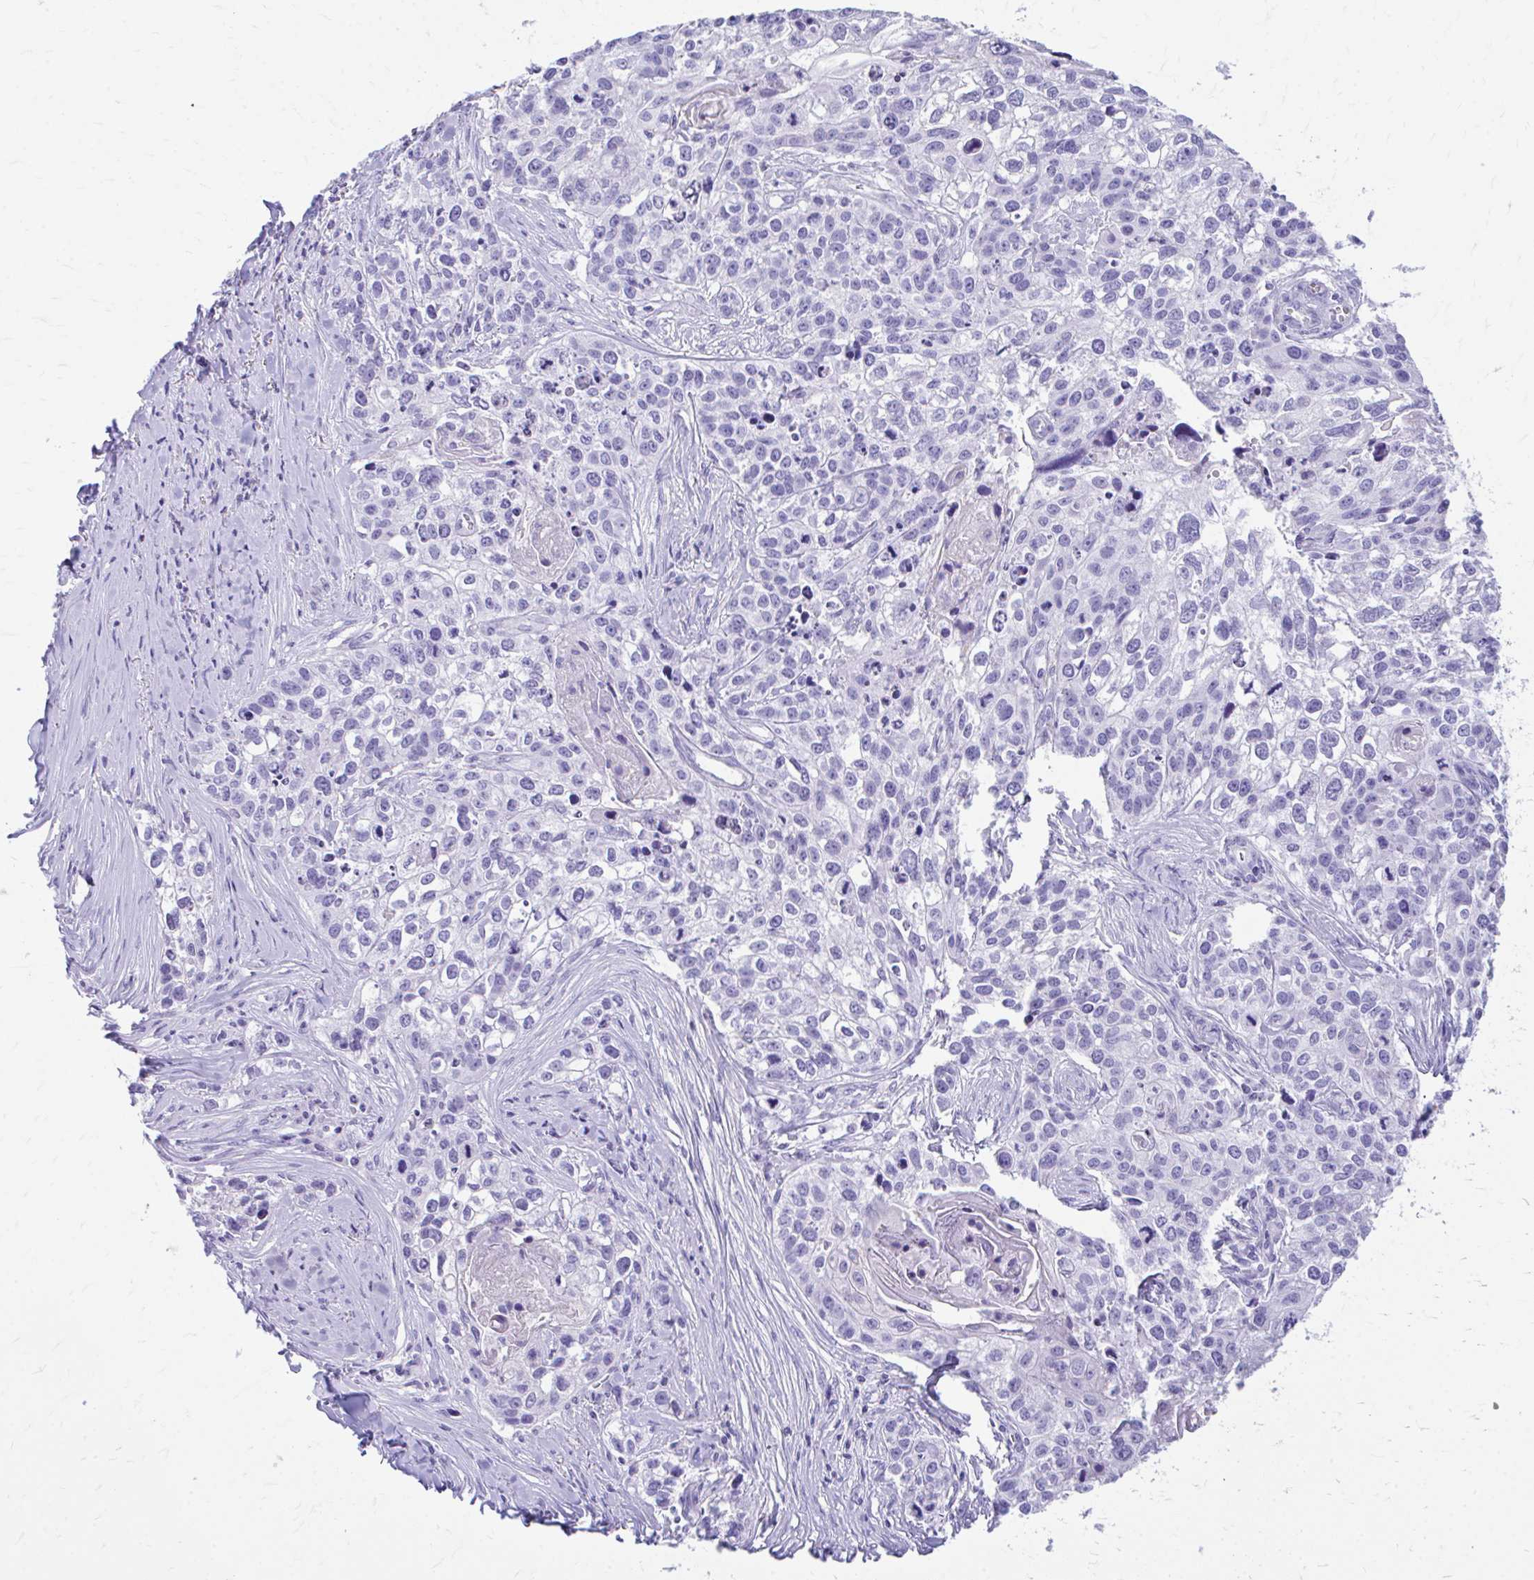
{"staining": {"intensity": "negative", "quantity": "none", "location": "none"}, "tissue": "lung cancer", "cell_type": "Tumor cells", "image_type": "cancer", "snomed": [{"axis": "morphology", "description": "Squamous cell carcinoma, NOS"}, {"axis": "topography", "description": "Lung"}], "caption": "DAB (3,3'-diaminobenzidine) immunohistochemical staining of squamous cell carcinoma (lung) displays no significant staining in tumor cells. (DAB (3,3'-diaminobenzidine) immunohistochemistry with hematoxylin counter stain).", "gene": "KRIT1", "patient": {"sex": "male", "age": 74}}